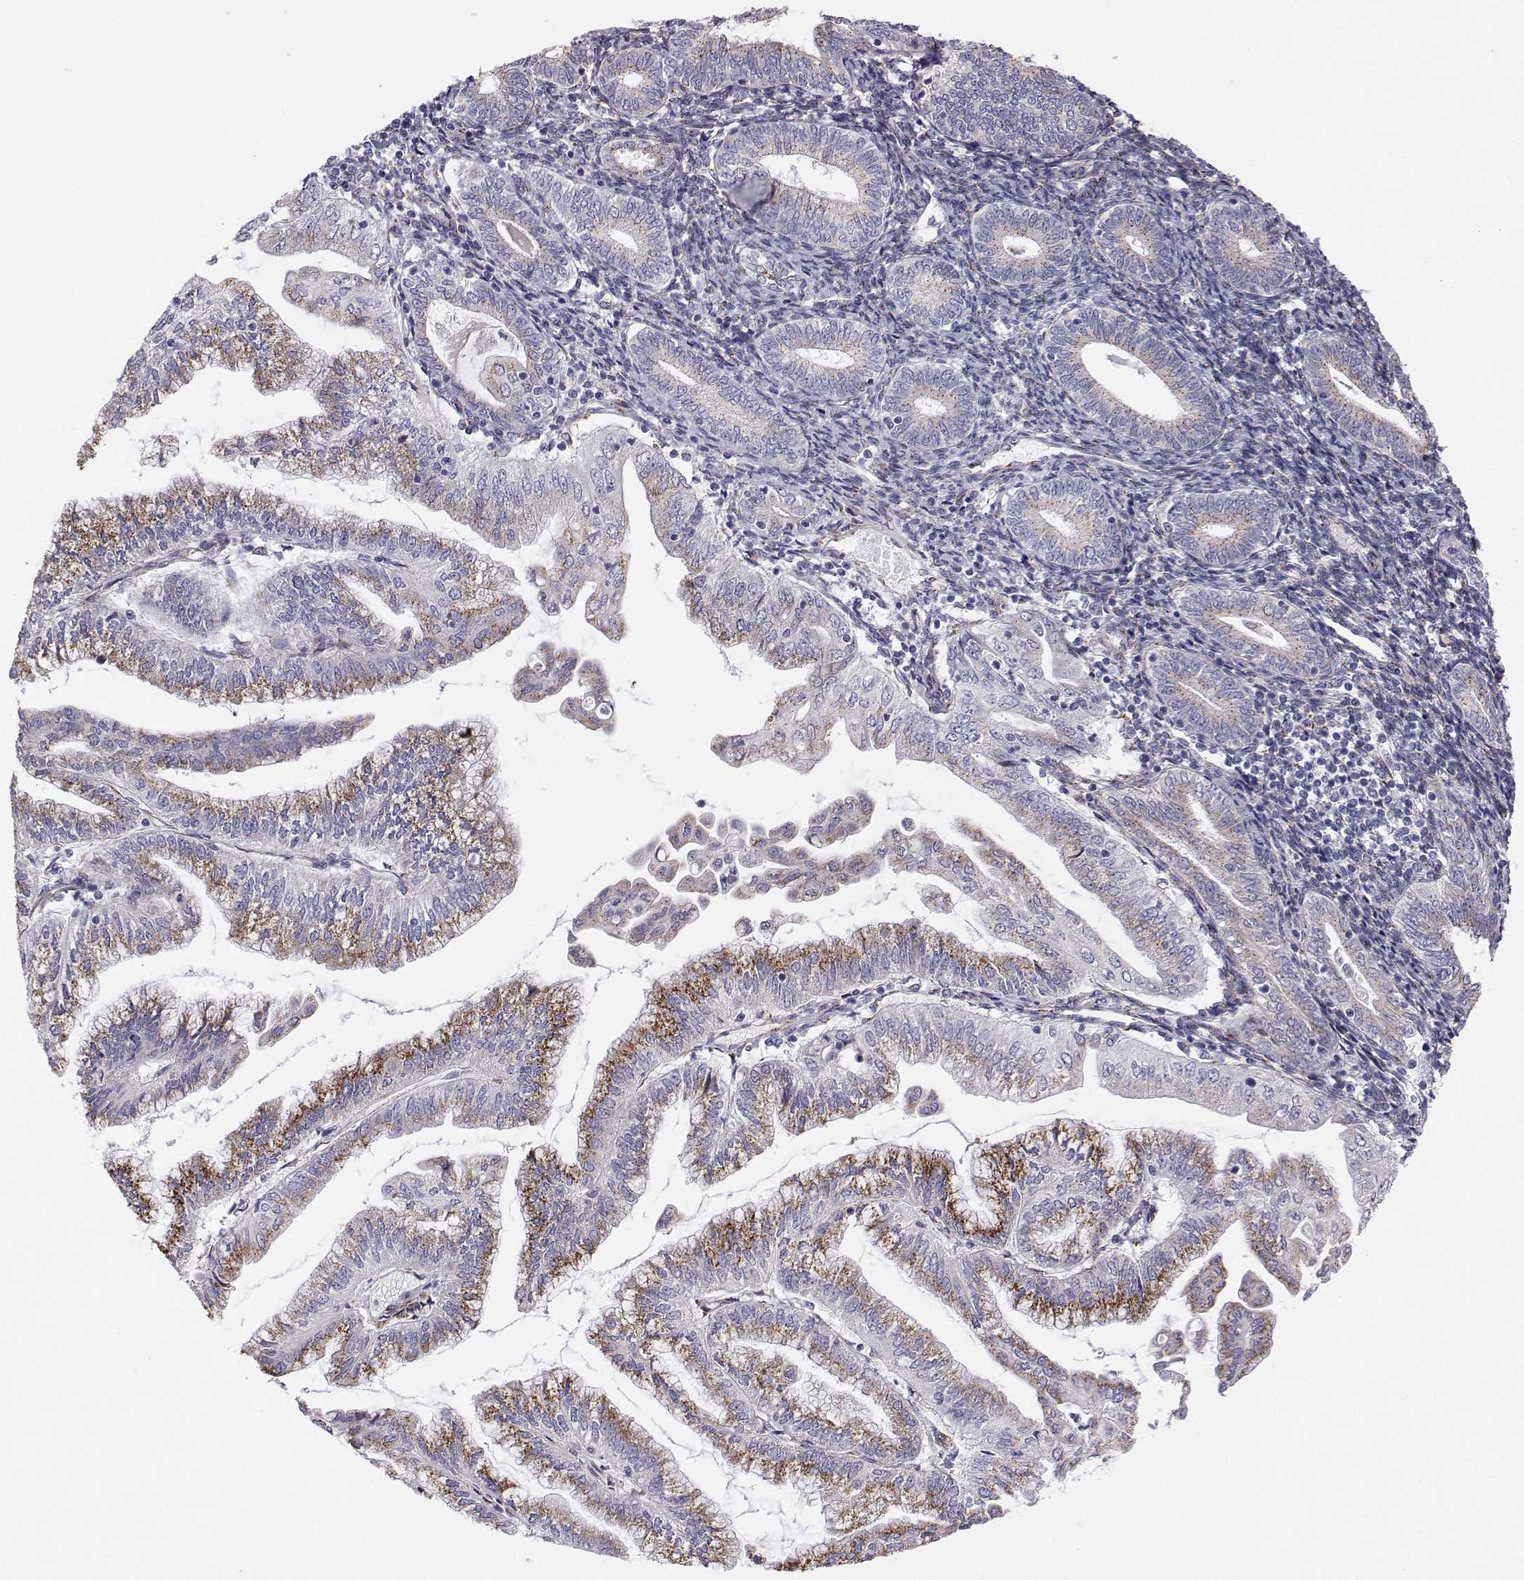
{"staining": {"intensity": "moderate", "quantity": "25%-75%", "location": "cytoplasmic/membranous"}, "tissue": "endometrial cancer", "cell_type": "Tumor cells", "image_type": "cancer", "snomed": [{"axis": "morphology", "description": "Adenocarcinoma, NOS"}, {"axis": "topography", "description": "Endometrium"}], "caption": "Endometrial cancer (adenocarcinoma) was stained to show a protein in brown. There is medium levels of moderate cytoplasmic/membranous positivity in approximately 25%-75% of tumor cells.", "gene": "STARD13", "patient": {"sex": "female", "age": 55}}